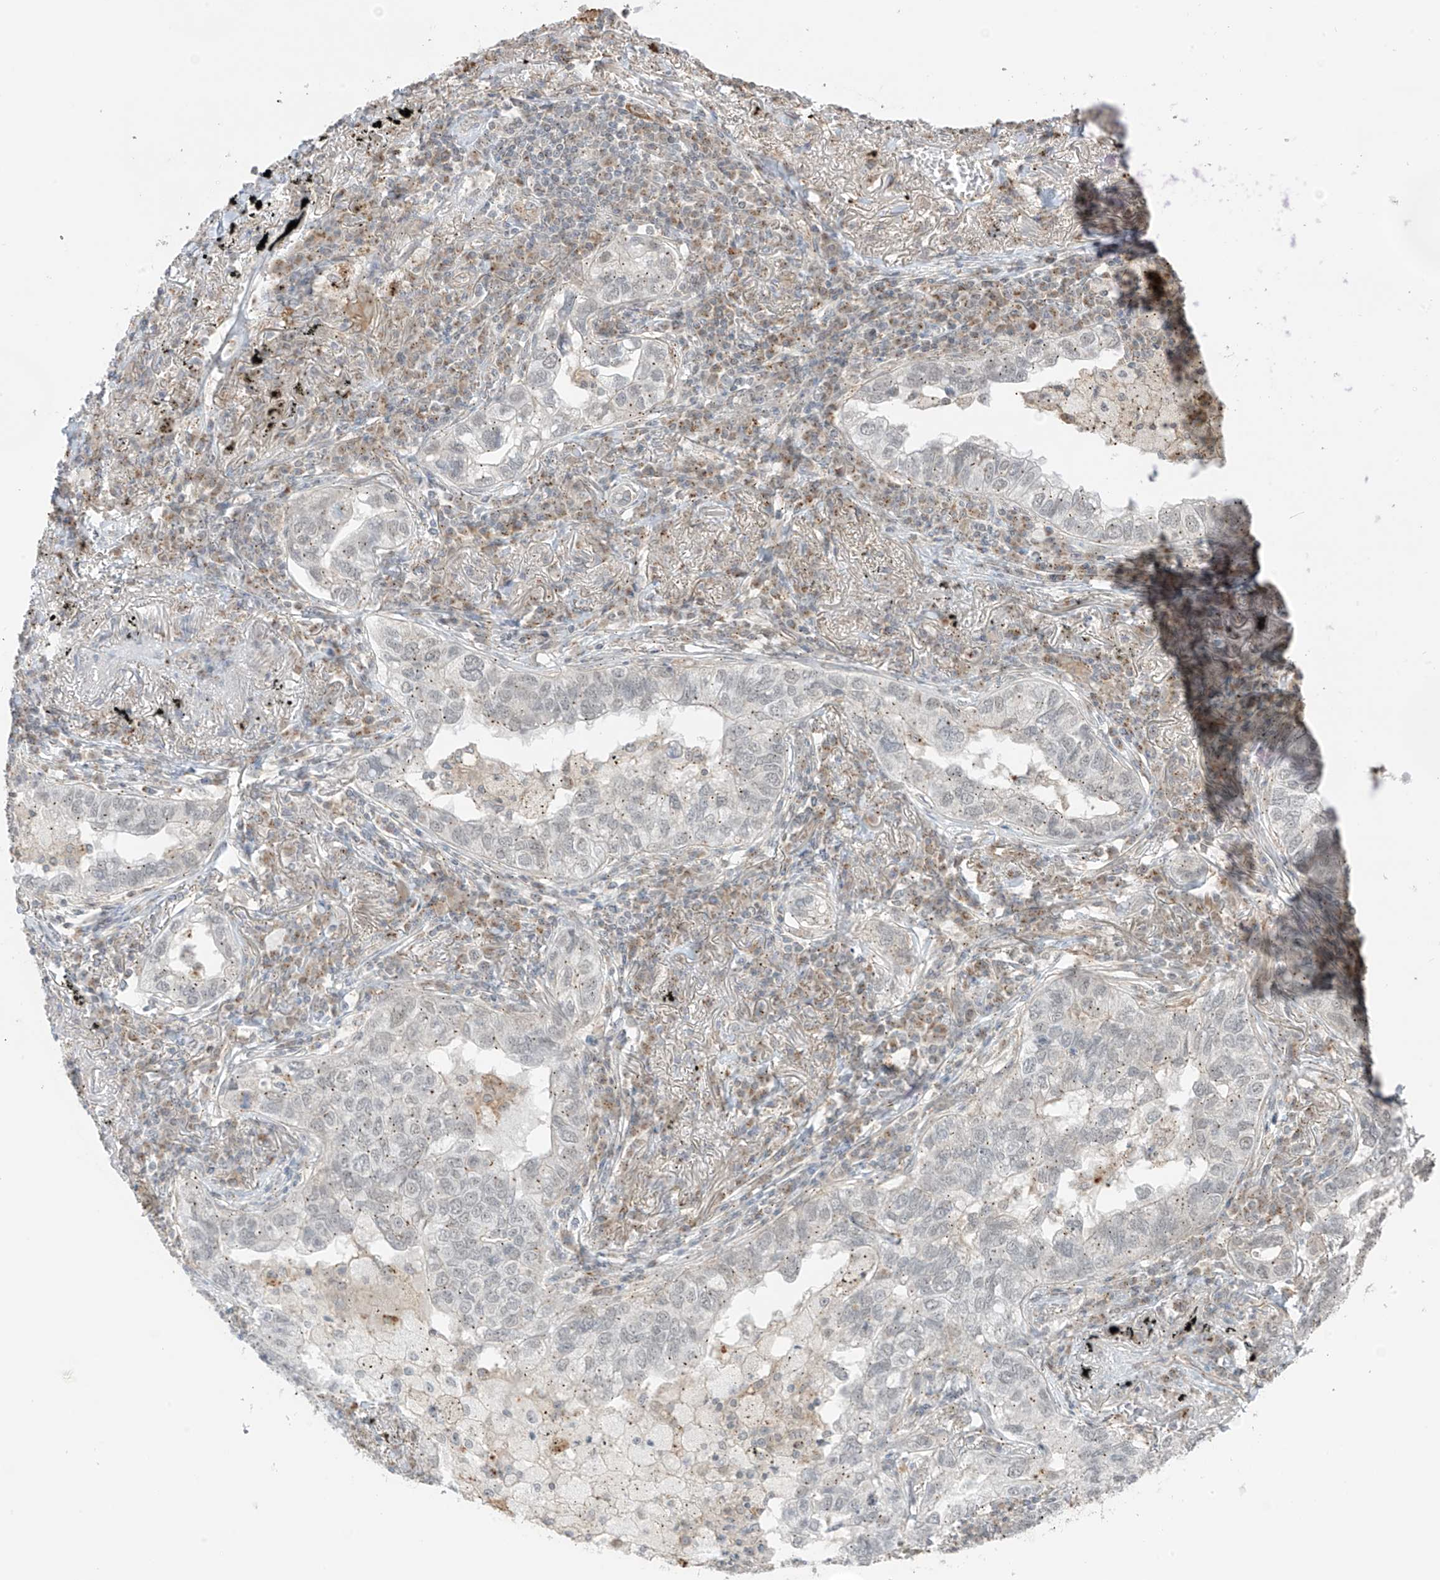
{"staining": {"intensity": "moderate", "quantity": "25%-75%", "location": "cytoplasmic/membranous"}, "tissue": "lung cancer", "cell_type": "Tumor cells", "image_type": "cancer", "snomed": [{"axis": "morphology", "description": "Adenocarcinoma, NOS"}, {"axis": "topography", "description": "Lung"}], "caption": "DAB (3,3'-diaminobenzidine) immunohistochemical staining of adenocarcinoma (lung) displays moderate cytoplasmic/membranous protein staining in approximately 25%-75% of tumor cells.", "gene": "N4BP3", "patient": {"sex": "male", "age": 65}}